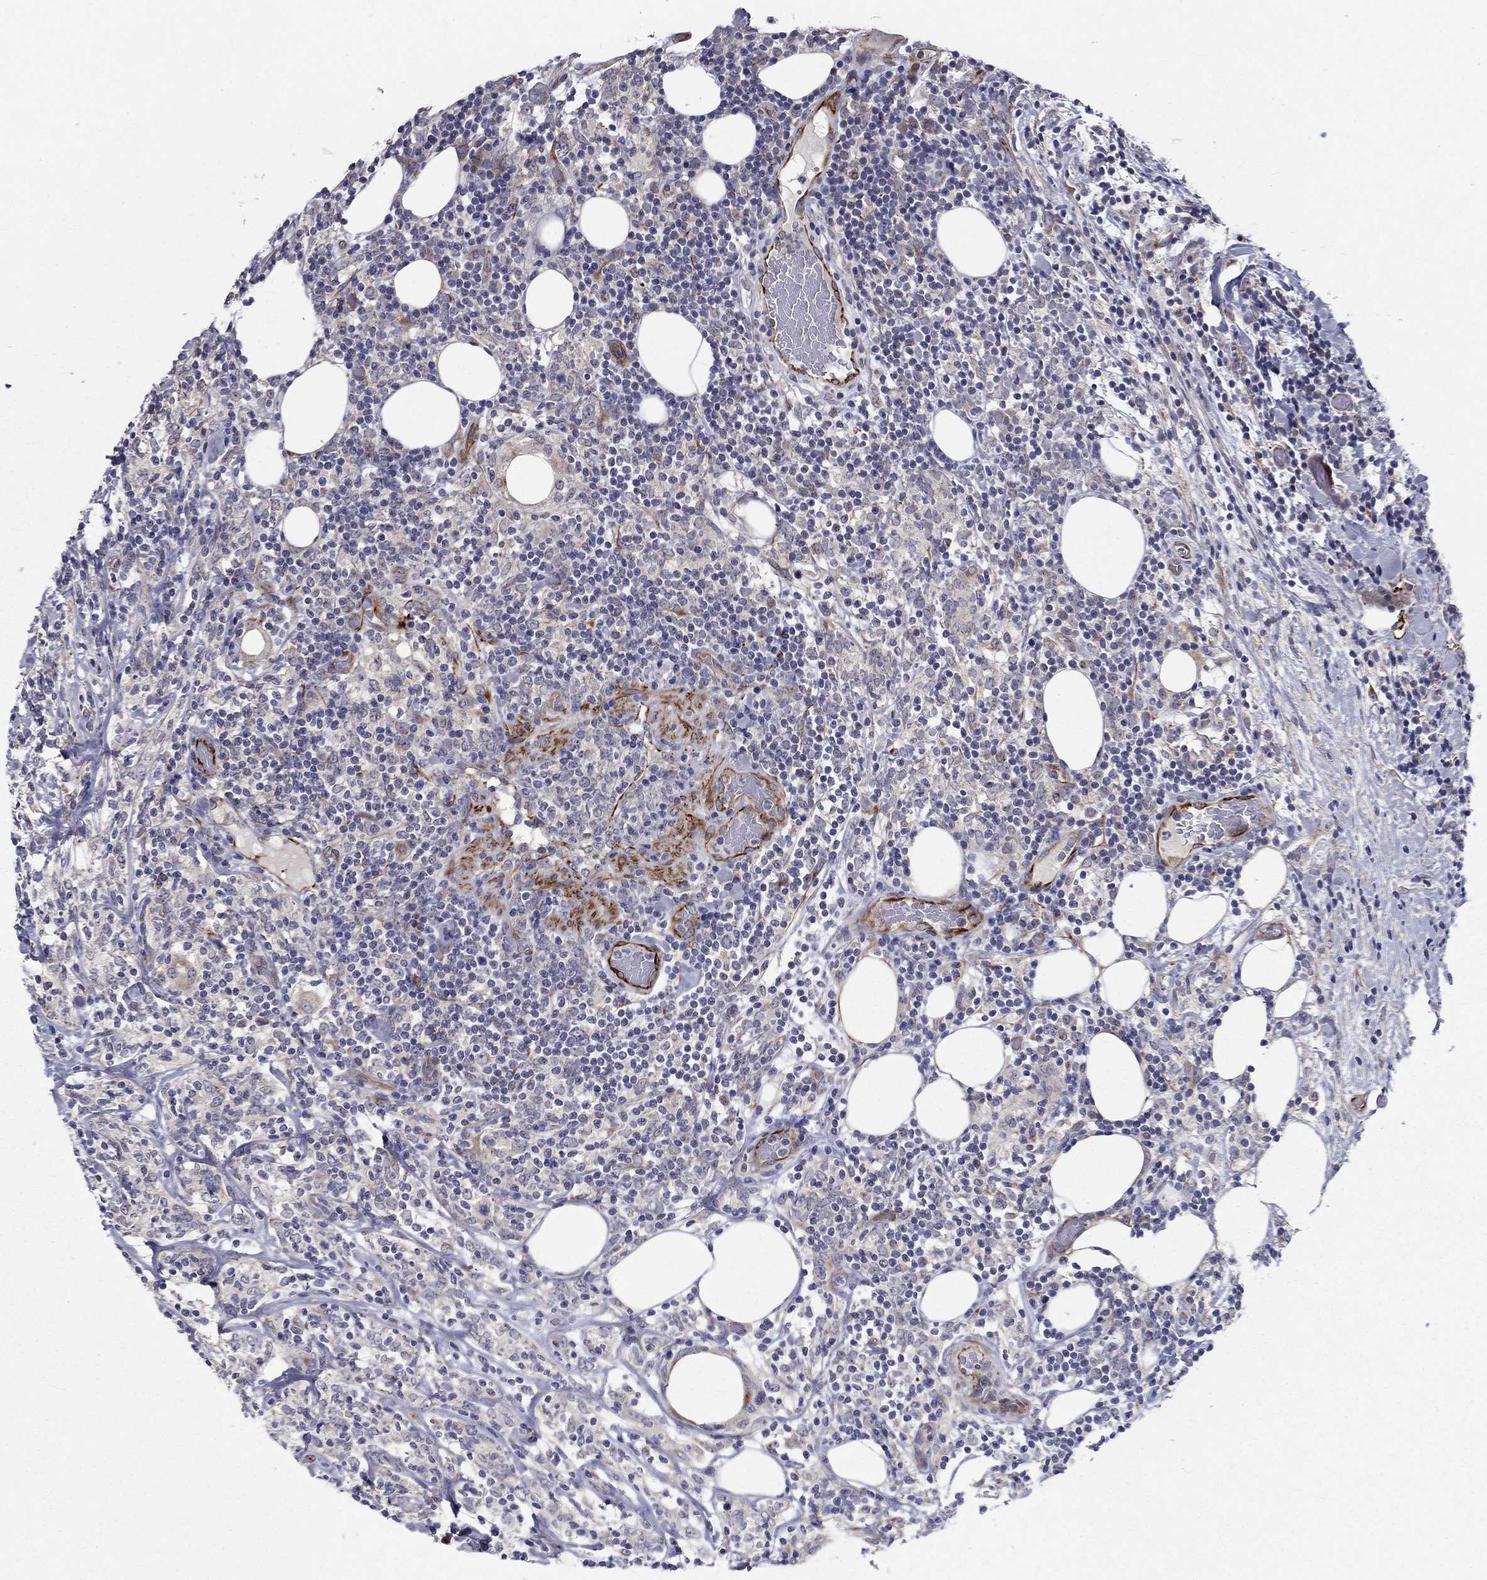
{"staining": {"intensity": "negative", "quantity": "none", "location": "none"}, "tissue": "lymphoma", "cell_type": "Tumor cells", "image_type": "cancer", "snomed": [{"axis": "morphology", "description": "Malignant lymphoma, non-Hodgkin's type, High grade"}, {"axis": "topography", "description": "Lymph node"}], "caption": "High magnification brightfield microscopy of lymphoma stained with DAB (3,3'-diaminobenzidine) (brown) and counterstained with hematoxylin (blue): tumor cells show no significant expression.", "gene": "LACTB2", "patient": {"sex": "female", "age": 84}}